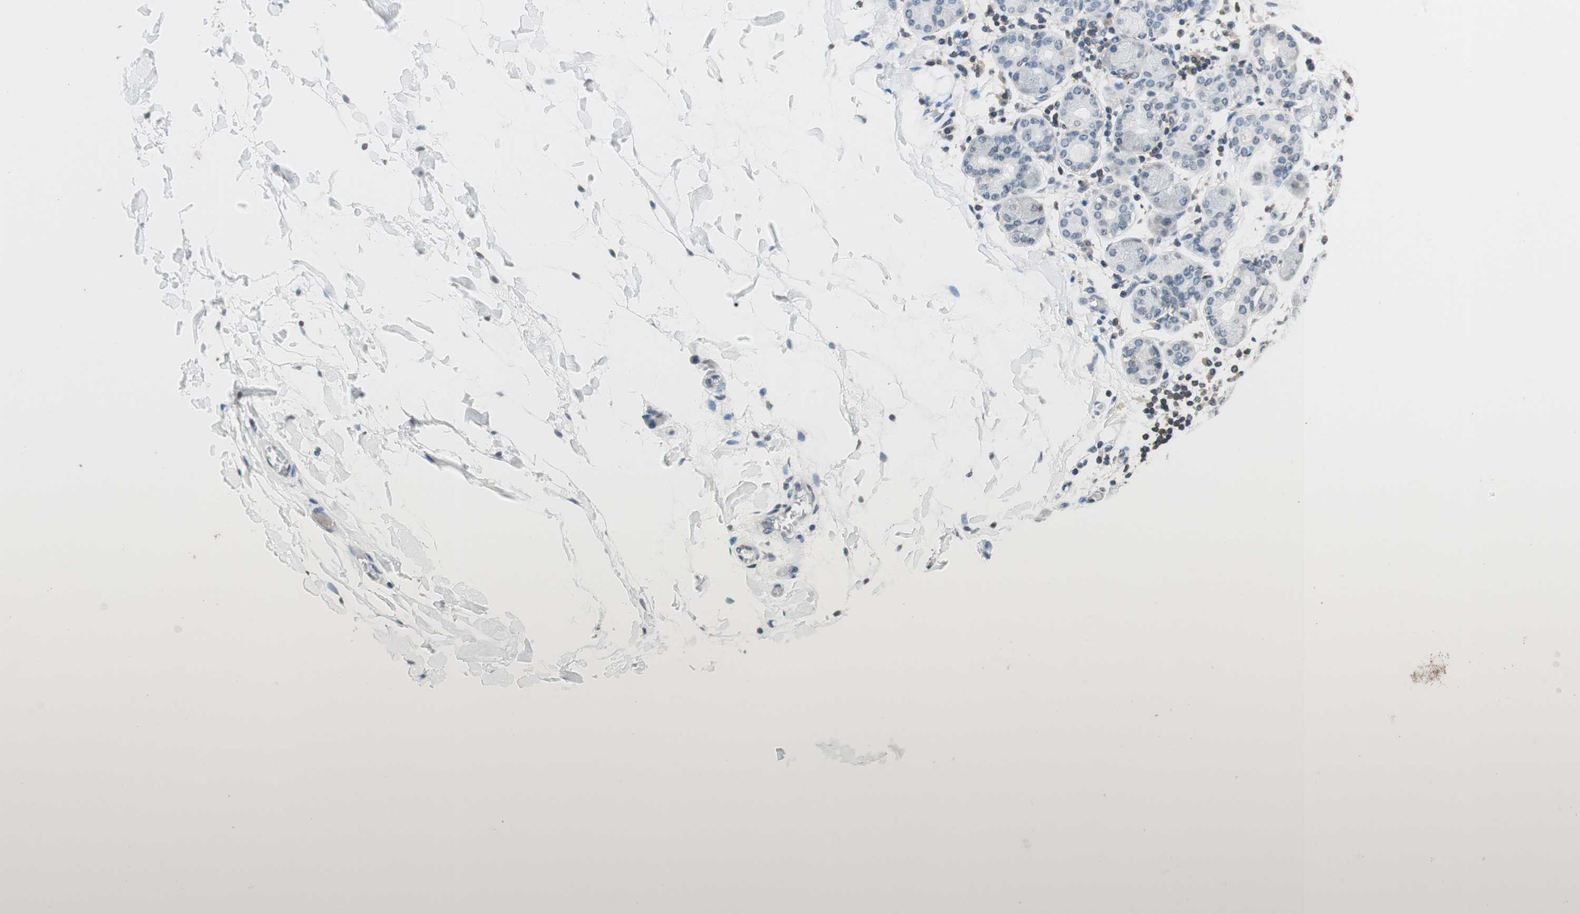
{"staining": {"intensity": "negative", "quantity": "none", "location": "none"}, "tissue": "salivary gland", "cell_type": "Glandular cells", "image_type": "normal", "snomed": [{"axis": "morphology", "description": "Normal tissue, NOS"}, {"axis": "topography", "description": "Salivary gland"}], "caption": "IHC micrograph of benign salivary gland stained for a protein (brown), which reveals no staining in glandular cells.", "gene": "WIPF1", "patient": {"sex": "female", "age": 24}}